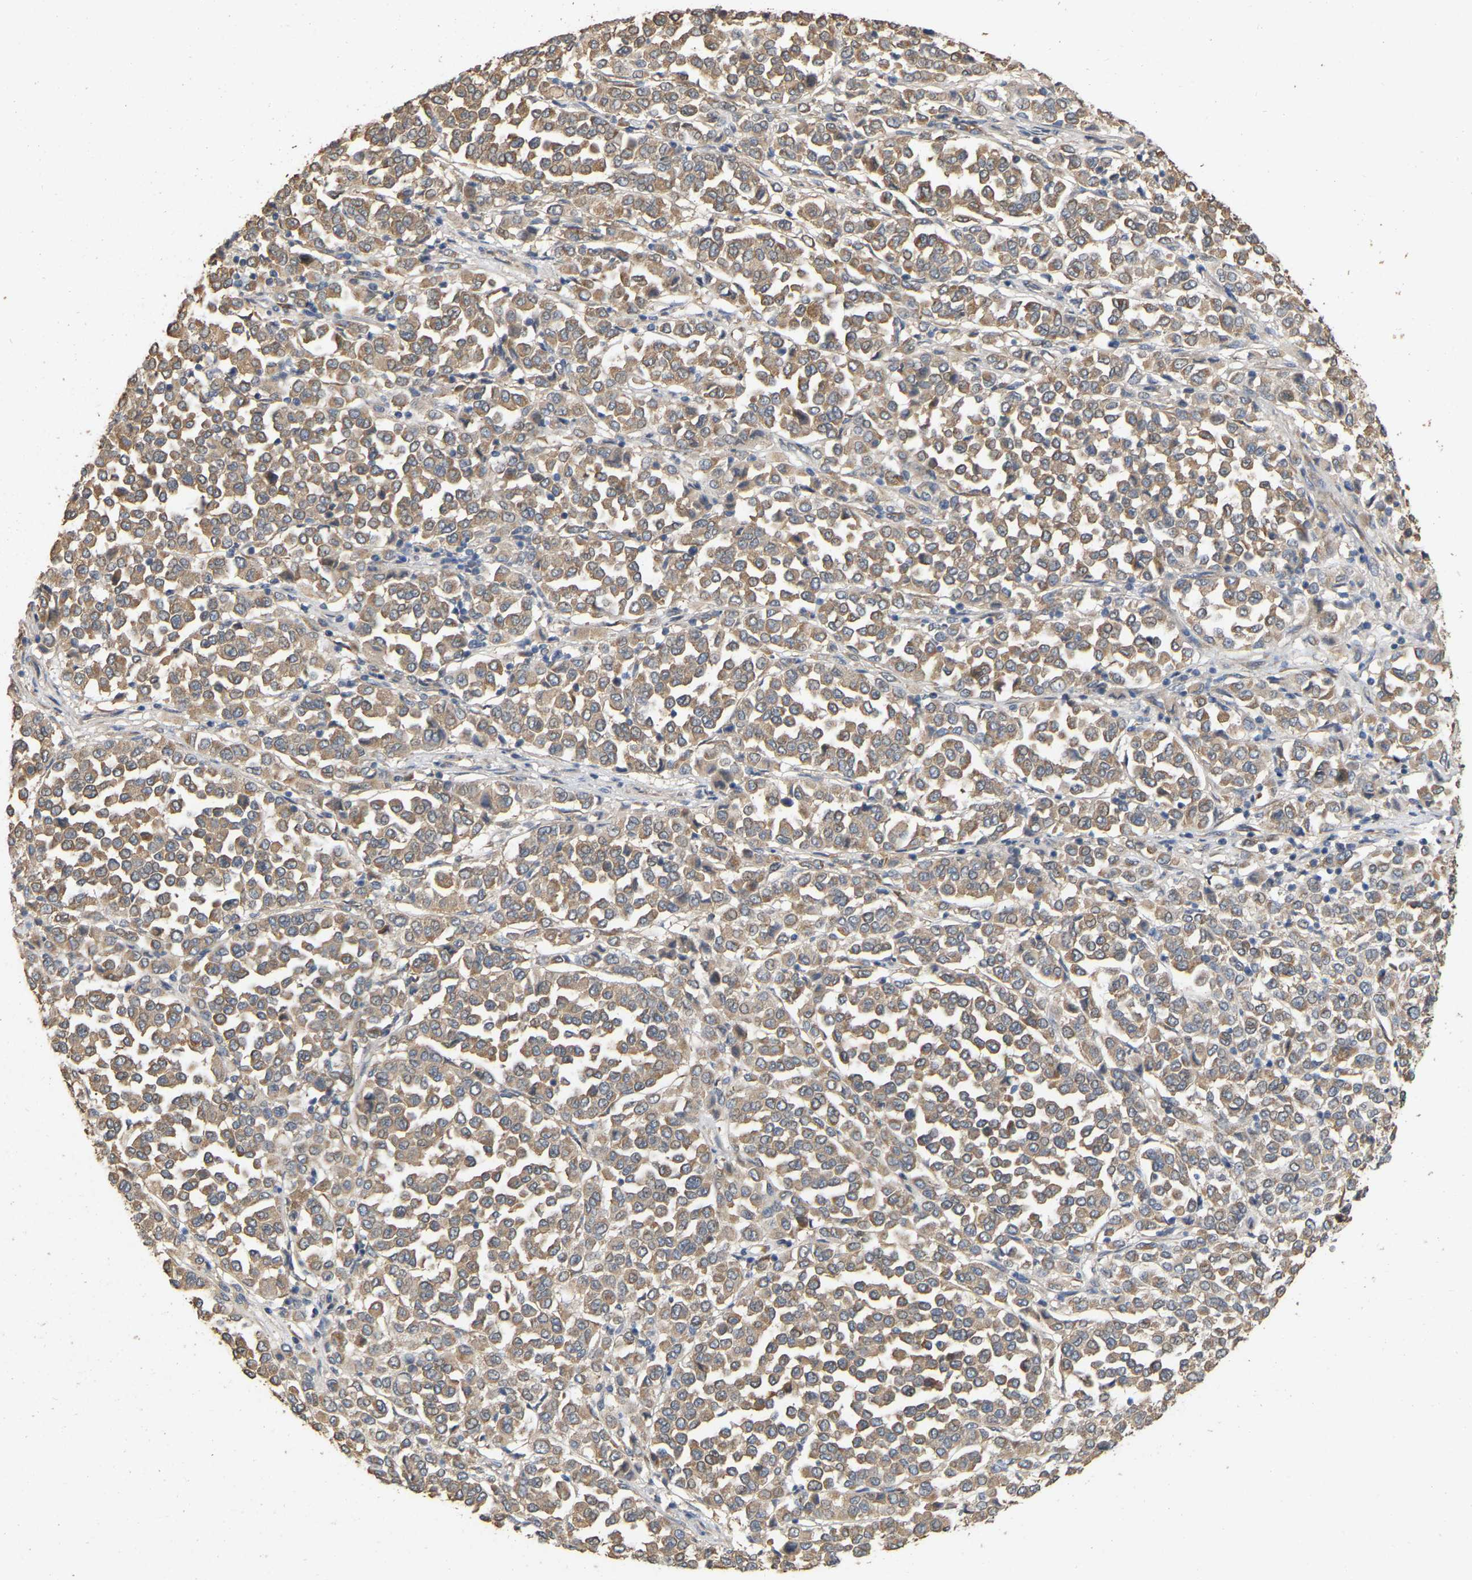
{"staining": {"intensity": "moderate", "quantity": ">75%", "location": "cytoplasmic/membranous"}, "tissue": "melanoma", "cell_type": "Tumor cells", "image_type": "cancer", "snomed": [{"axis": "morphology", "description": "Malignant melanoma, Metastatic site"}, {"axis": "topography", "description": "Pancreas"}], "caption": "Brown immunohistochemical staining in human malignant melanoma (metastatic site) reveals moderate cytoplasmic/membranous staining in approximately >75% of tumor cells.", "gene": "NCS1", "patient": {"sex": "female", "age": 30}}